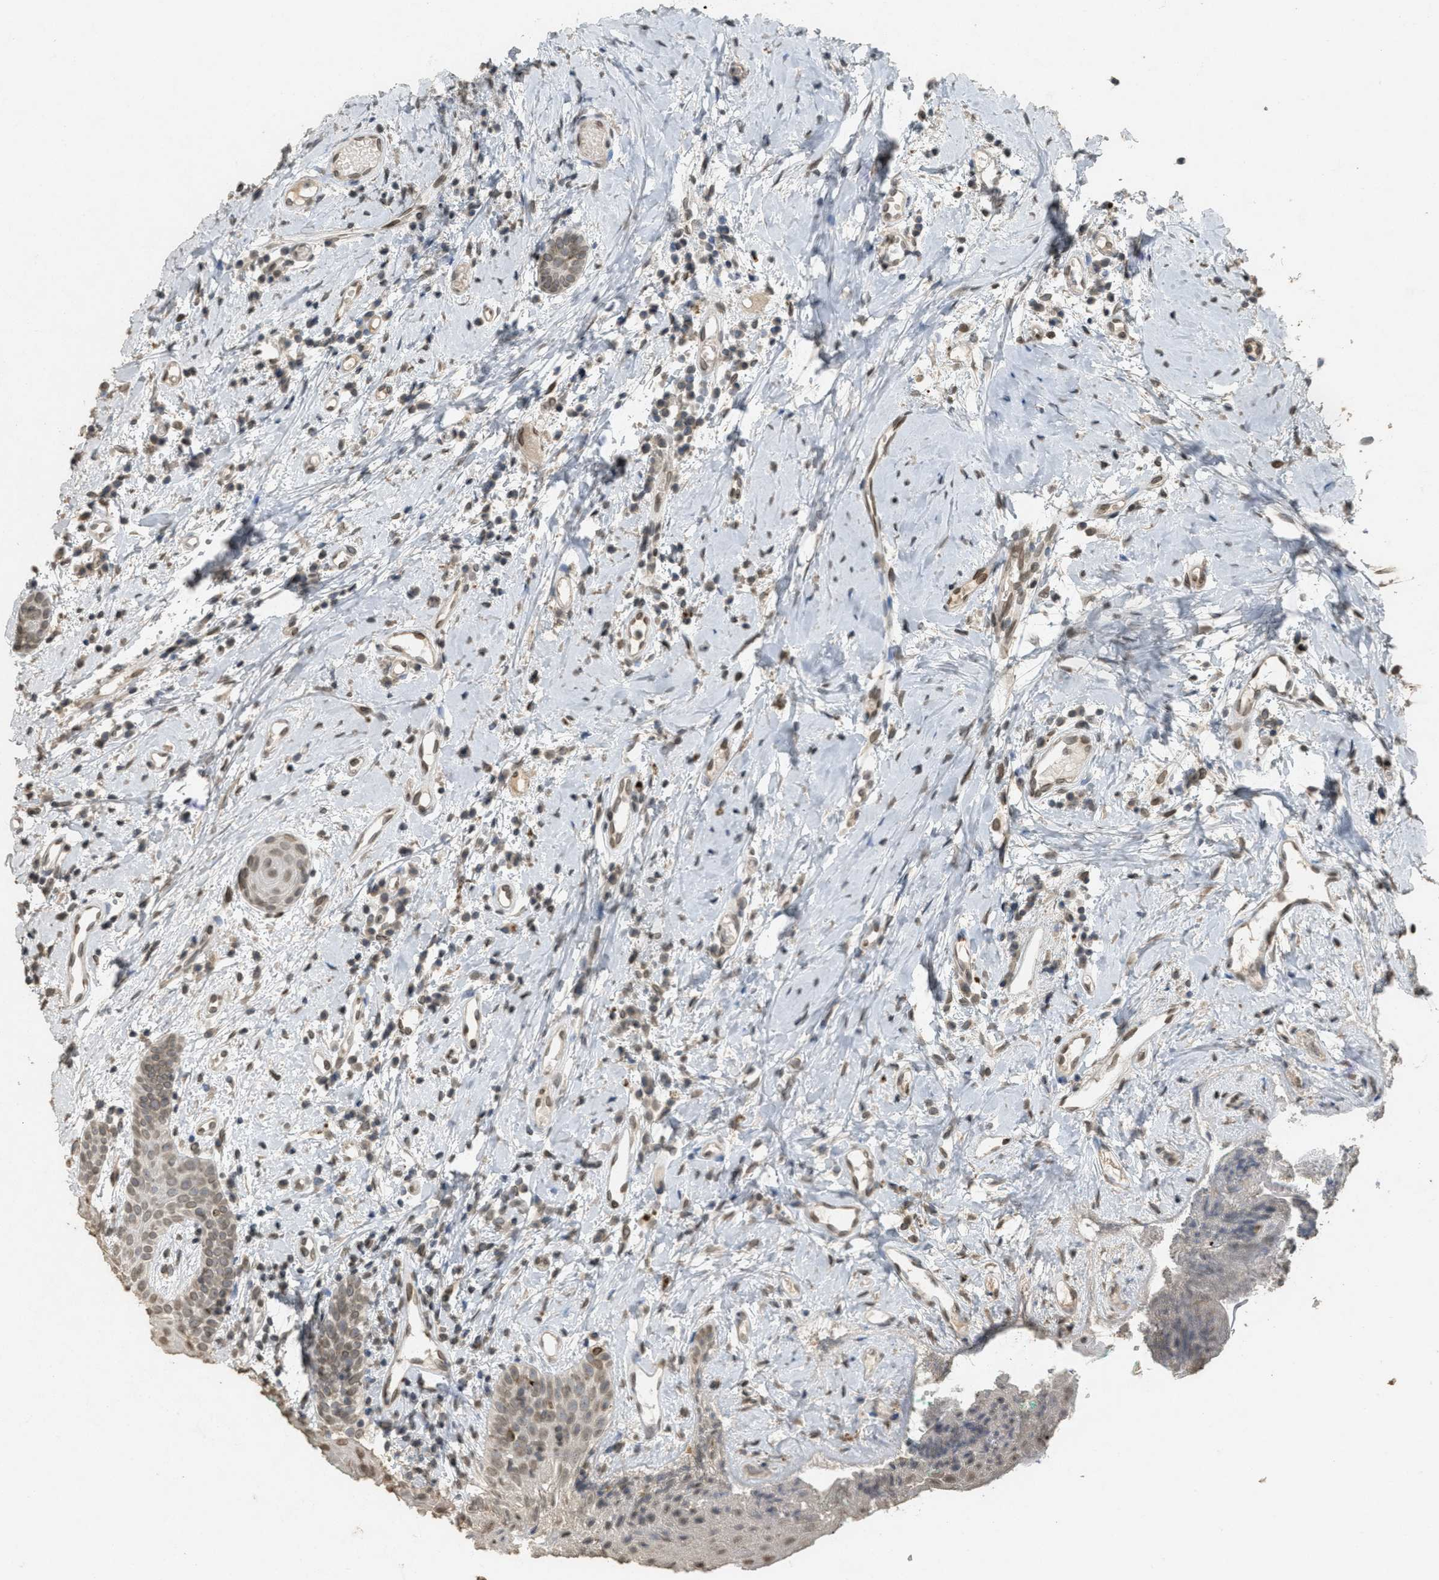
{"staining": {"intensity": "moderate", "quantity": ">75%", "location": "nuclear"}, "tissue": "oral mucosa", "cell_type": "Squamous epithelial cells", "image_type": "normal", "snomed": [{"axis": "morphology", "description": "Normal tissue, NOS"}, {"axis": "morphology", "description": "Squamous cell carcinoma, NOS"}, {"axis": "topography", "description": "Oral tissue"}, {"axis": "topography", "description": "Salivary gland"}, {"axis": "topography", "description": "Head-Neck"}], "caption": "IHC image of unremarkable human oral mucosa stained for a protein (brown), which exhibits medium levels of moderate nuclear staining in about >75% of squamous epithelial cells.", "gene": "ABHD6", "patient": {"sex": "female", "age": 62}}